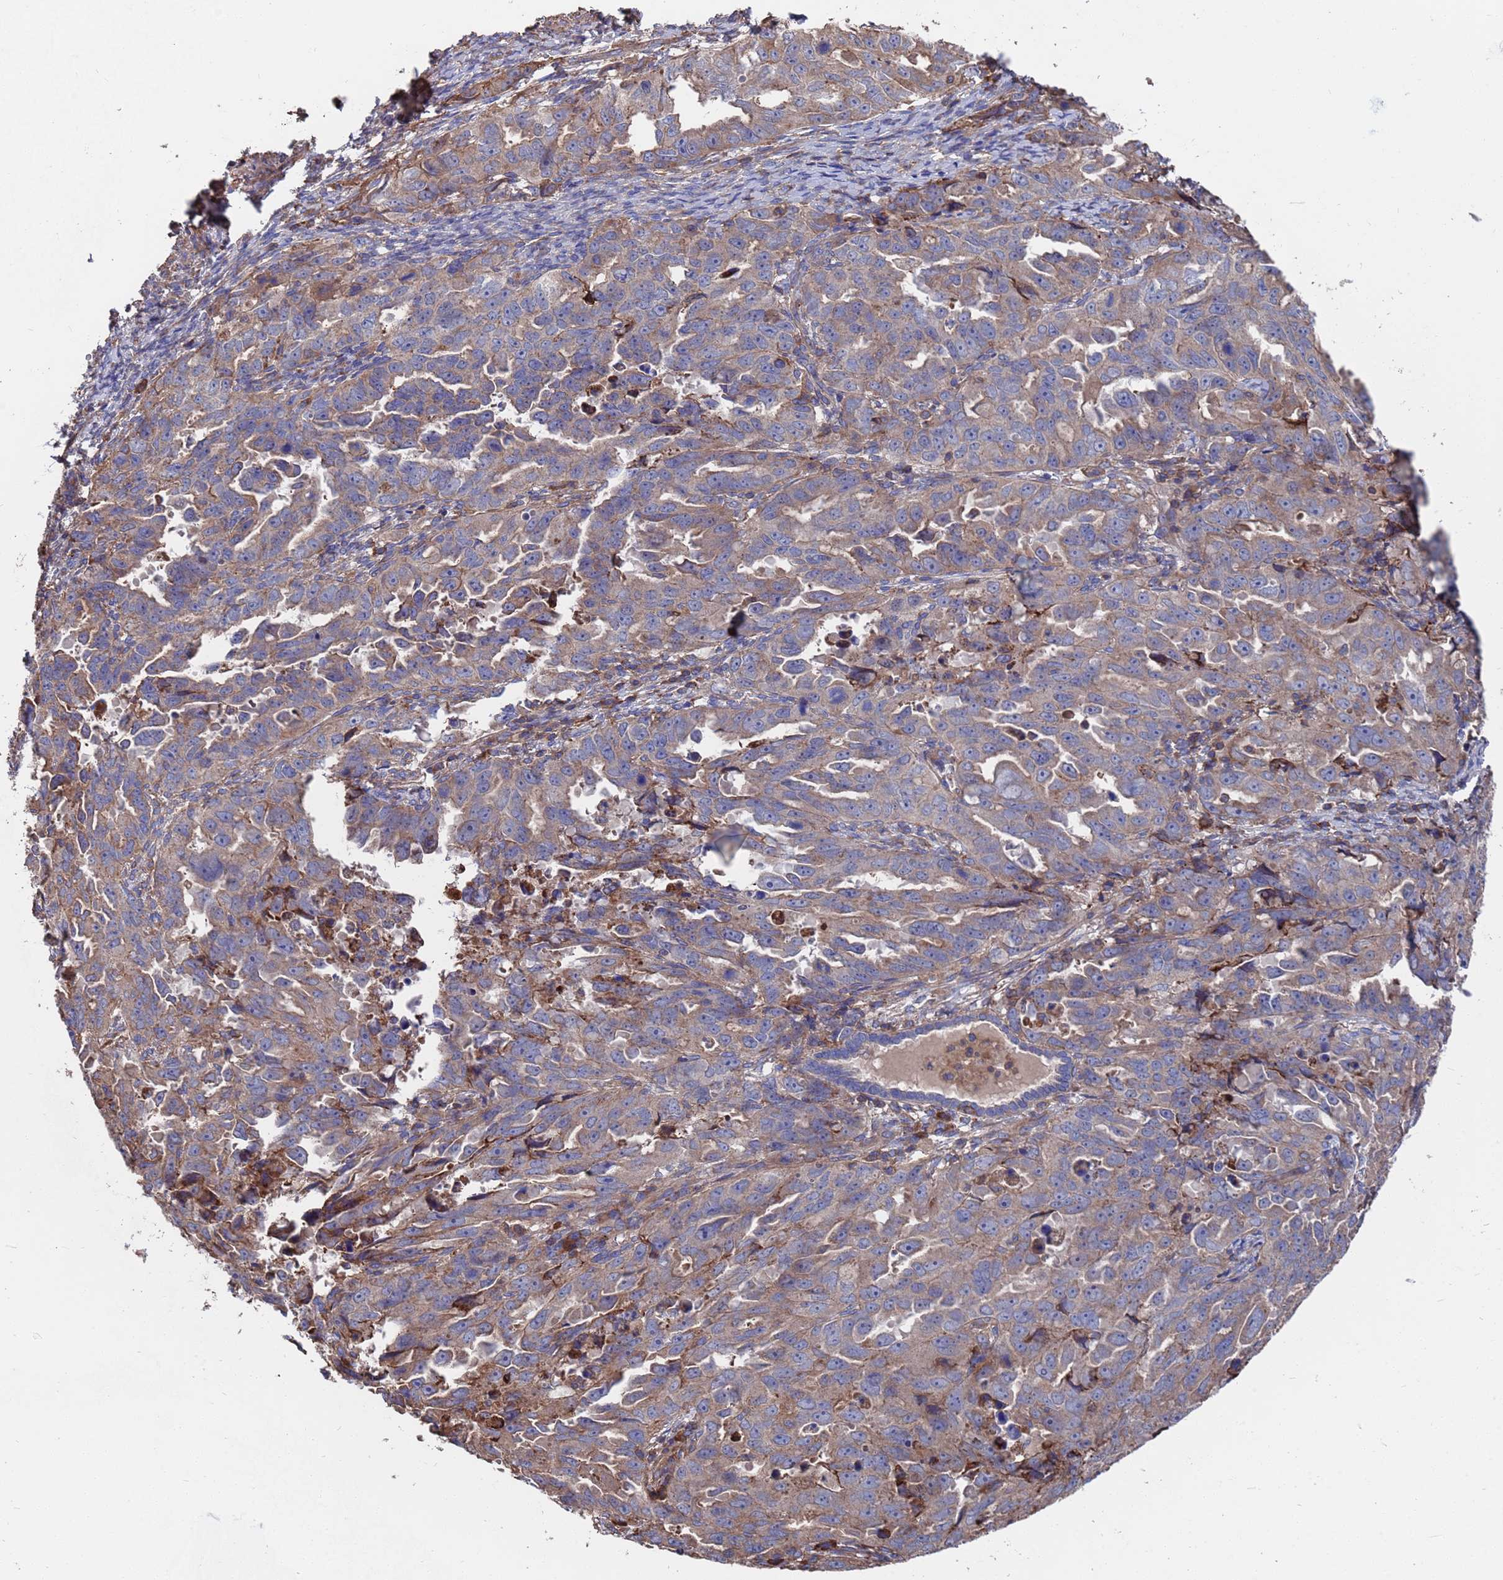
{"staining": {"intensity": "weak", "quantity": ">75%", "location": "cytoplasmic/membranous"}, "tissue": "endometrial cancer", "cell_type": "Tumor cells", "image_type": "cancer", "snomed": [{"axis": "morphology", "description": "Adenocarcinoma, NOS"}, {"axis": "topography", "description": "Endometrium"}], "caption": "An immunohistochemistry micrograph of tumor tissue is shown. Protein staining in brown highlights weak cytoplasmic/membranous positivity in endometrial adenocarcinoma within tumor cells.", "gene": "PYCR1", "patient": {"sex": "female", "age": 65}}